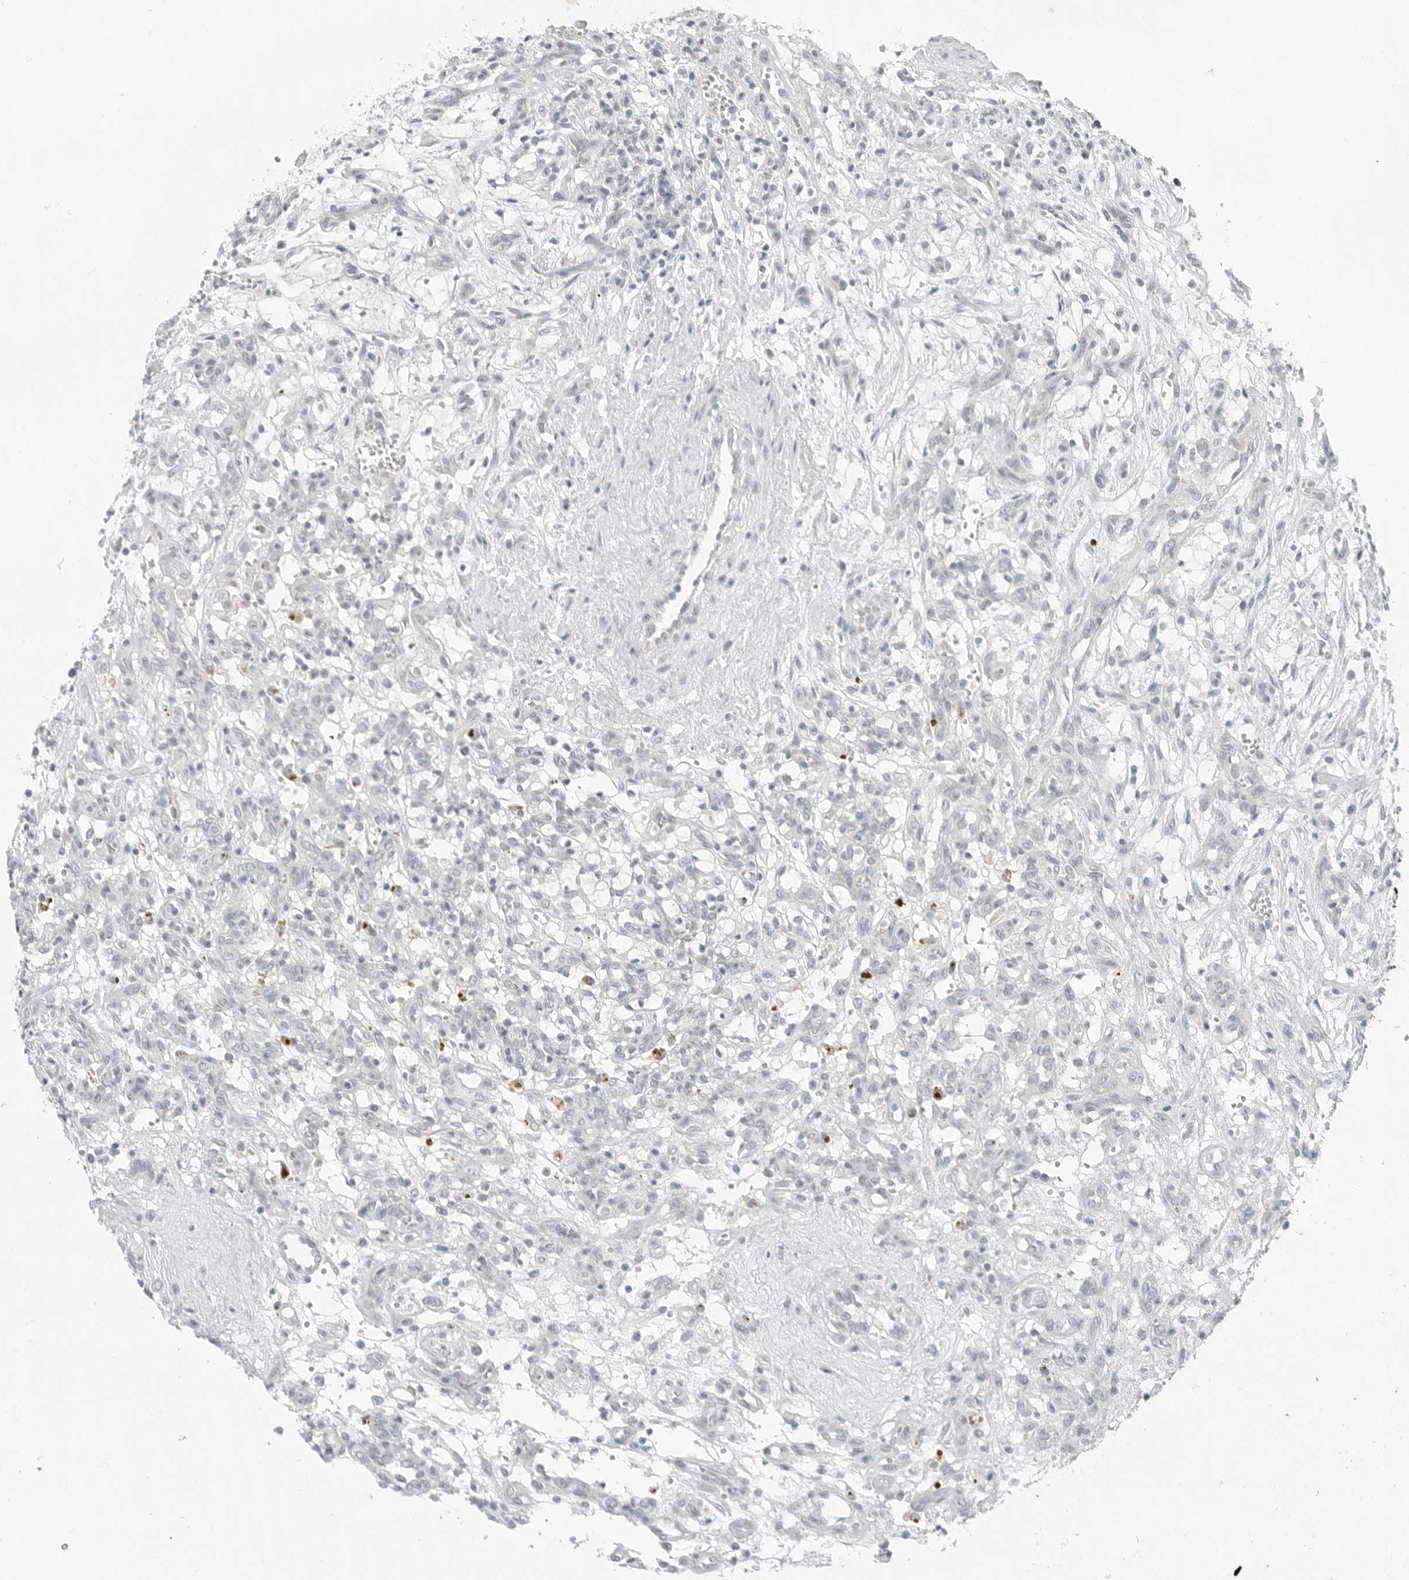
{"staining": {"intensity": "negative", "quantity": "none", "location": "none"}, "tissue": "renal cancer", "cell_type": "Tumor cells", "image_type": "cancer", "snomed": [{"axis": "morphology", "description": "Adenocarcinoma, NOS"}, {"axis": "topography", "description": "Kidney"}], "caption": "Immunohistochemistry image of neoplastic tissue: adenocarcinoma (renal) stained with DAB displays no significant protein staining in tumor cells.", "gene": "FCRLB", "patient": {"sex": "female", "age": 57}}